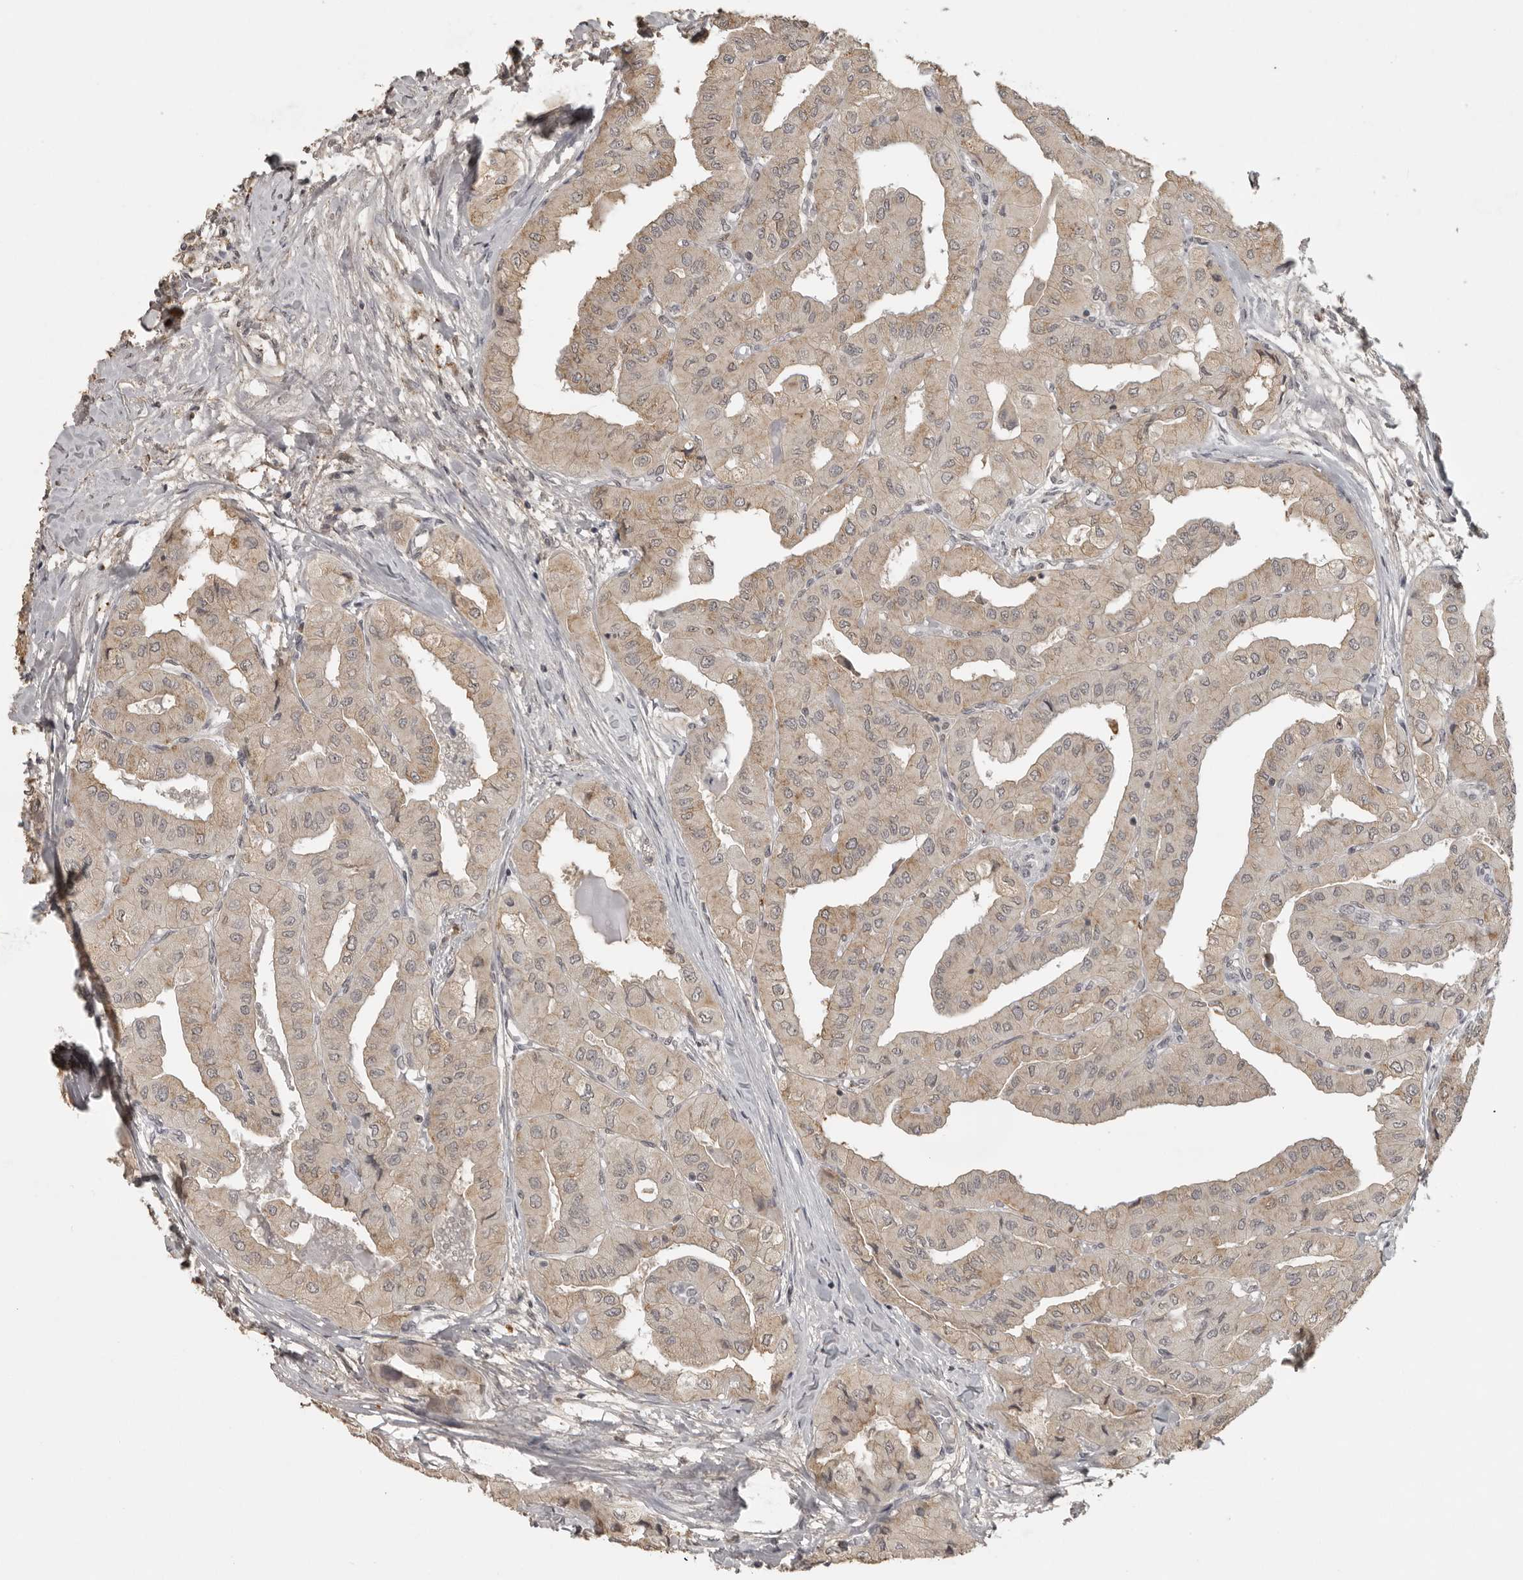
{"staining": {"intensity": "weak", "quantity": ">75%", "location": "cytoplasmic/membranous"}, "tissue": "thyroid cancer", "cell_type": "Tumor cells", "image_type": "cancer", "snomed": [{"axis": "morphology", "description": "Papillary adenocarcinoma, NOS"}, {"axis": "topography", "description": "Thyroid gland"}], "caption": "A high-resolution photomicrograph shows immunohistochemistry (IHC) staining of thyroid cancer (papillary adenocarcinoma), which displays weak cytoplasmic/membranous positivity in approximately >75% of tumor cells.", "gene": "CTF1", "patient": {"sex": "female", "age": 59}}